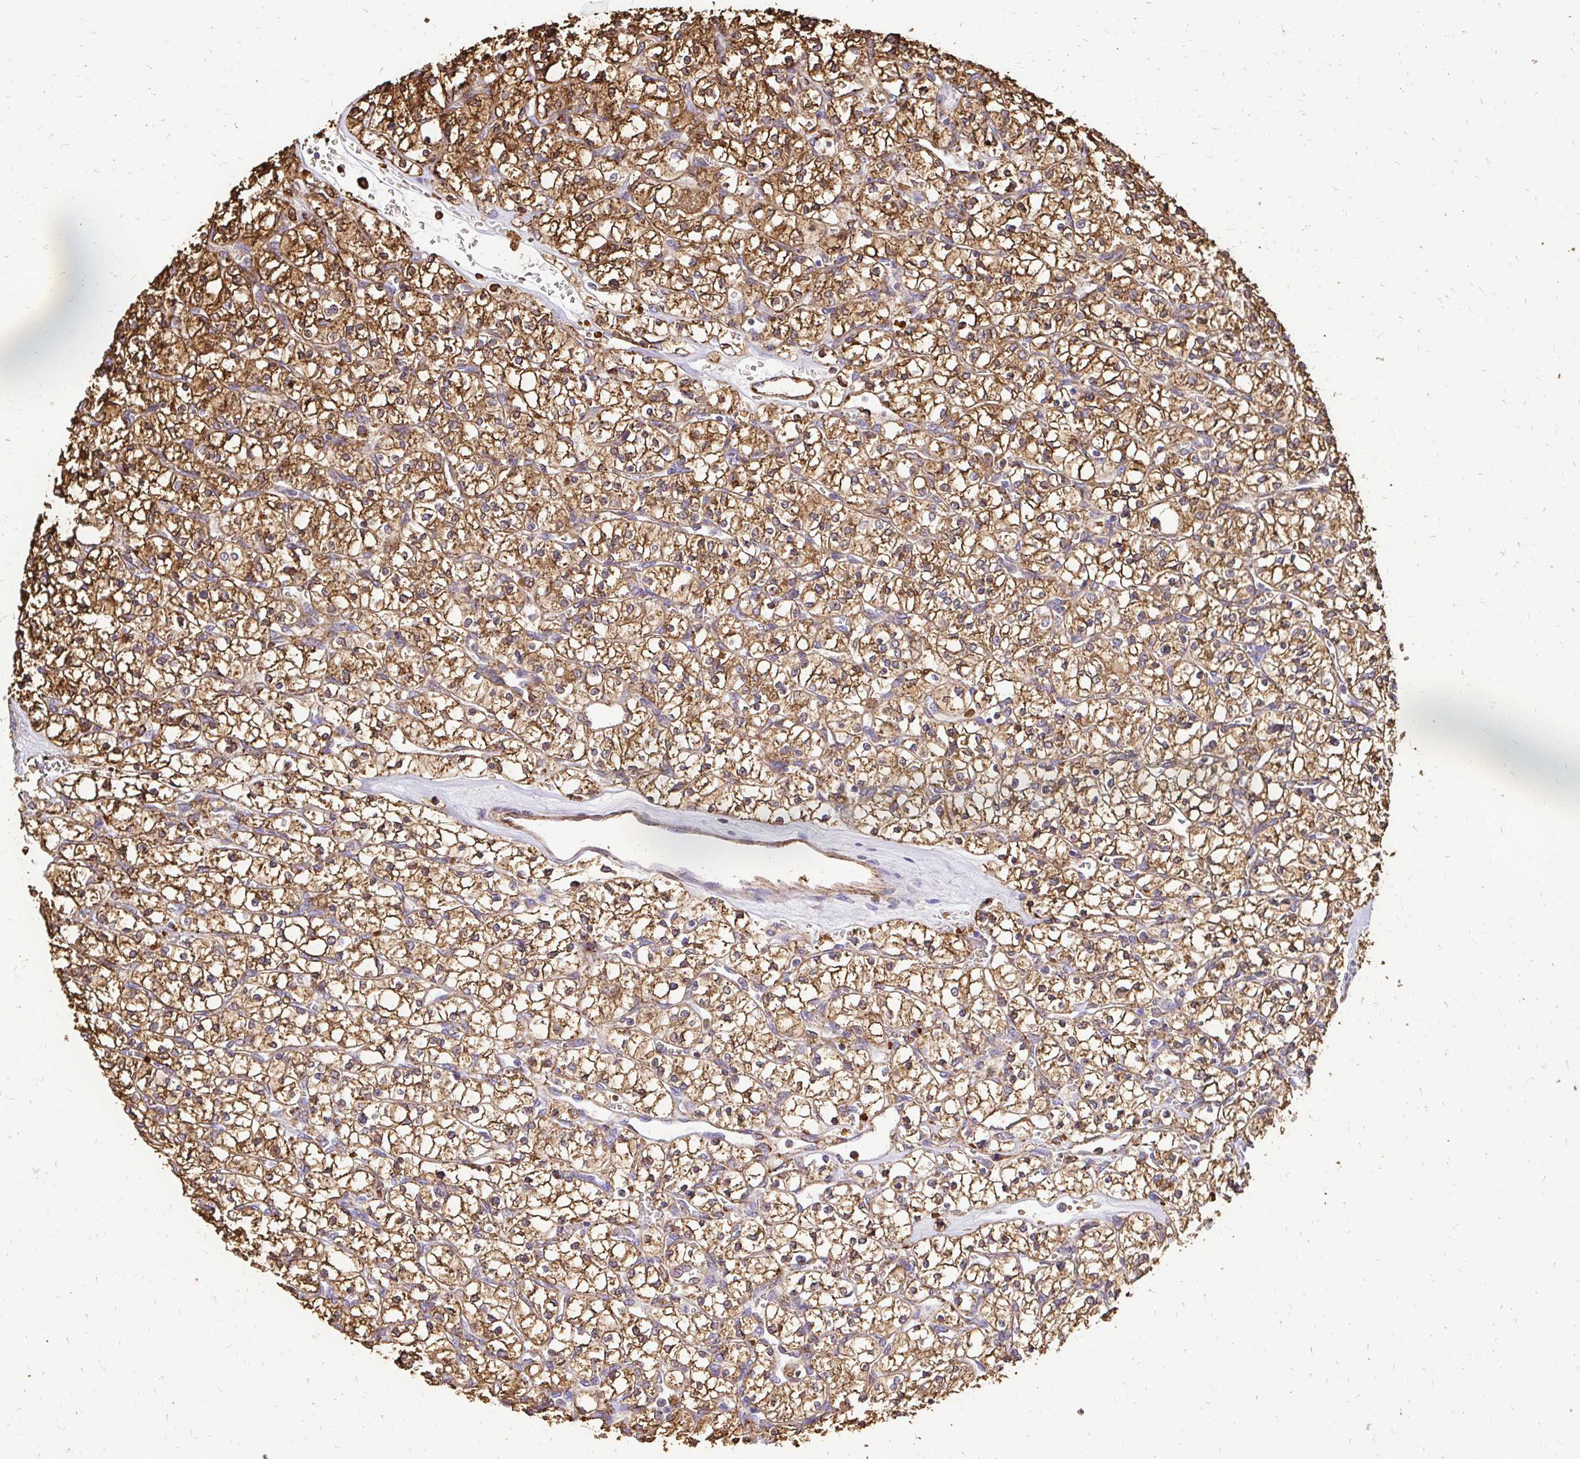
{"staining": {"intensity": "moderate", "quantity": ">75%", "location": "cytoplasmic/membranous"}, "tissue": "renal cancer", "cell_type": "Tumor cells", "image_type": "cancer", "snomed": [{"axis": "morphology", "description": "Adenocarcinoma, NOS"}, {"axis": "topography", "description": "Kidney"}], "caption": "The image shows immunohistochemical staining of adenocarcinoma (renal). There is moderate cytoplasmic/membranous staining is seen in about >75% of tumor cells.", "gene": "MRPL13", "patient": {"sex": "female", "age": 64}}